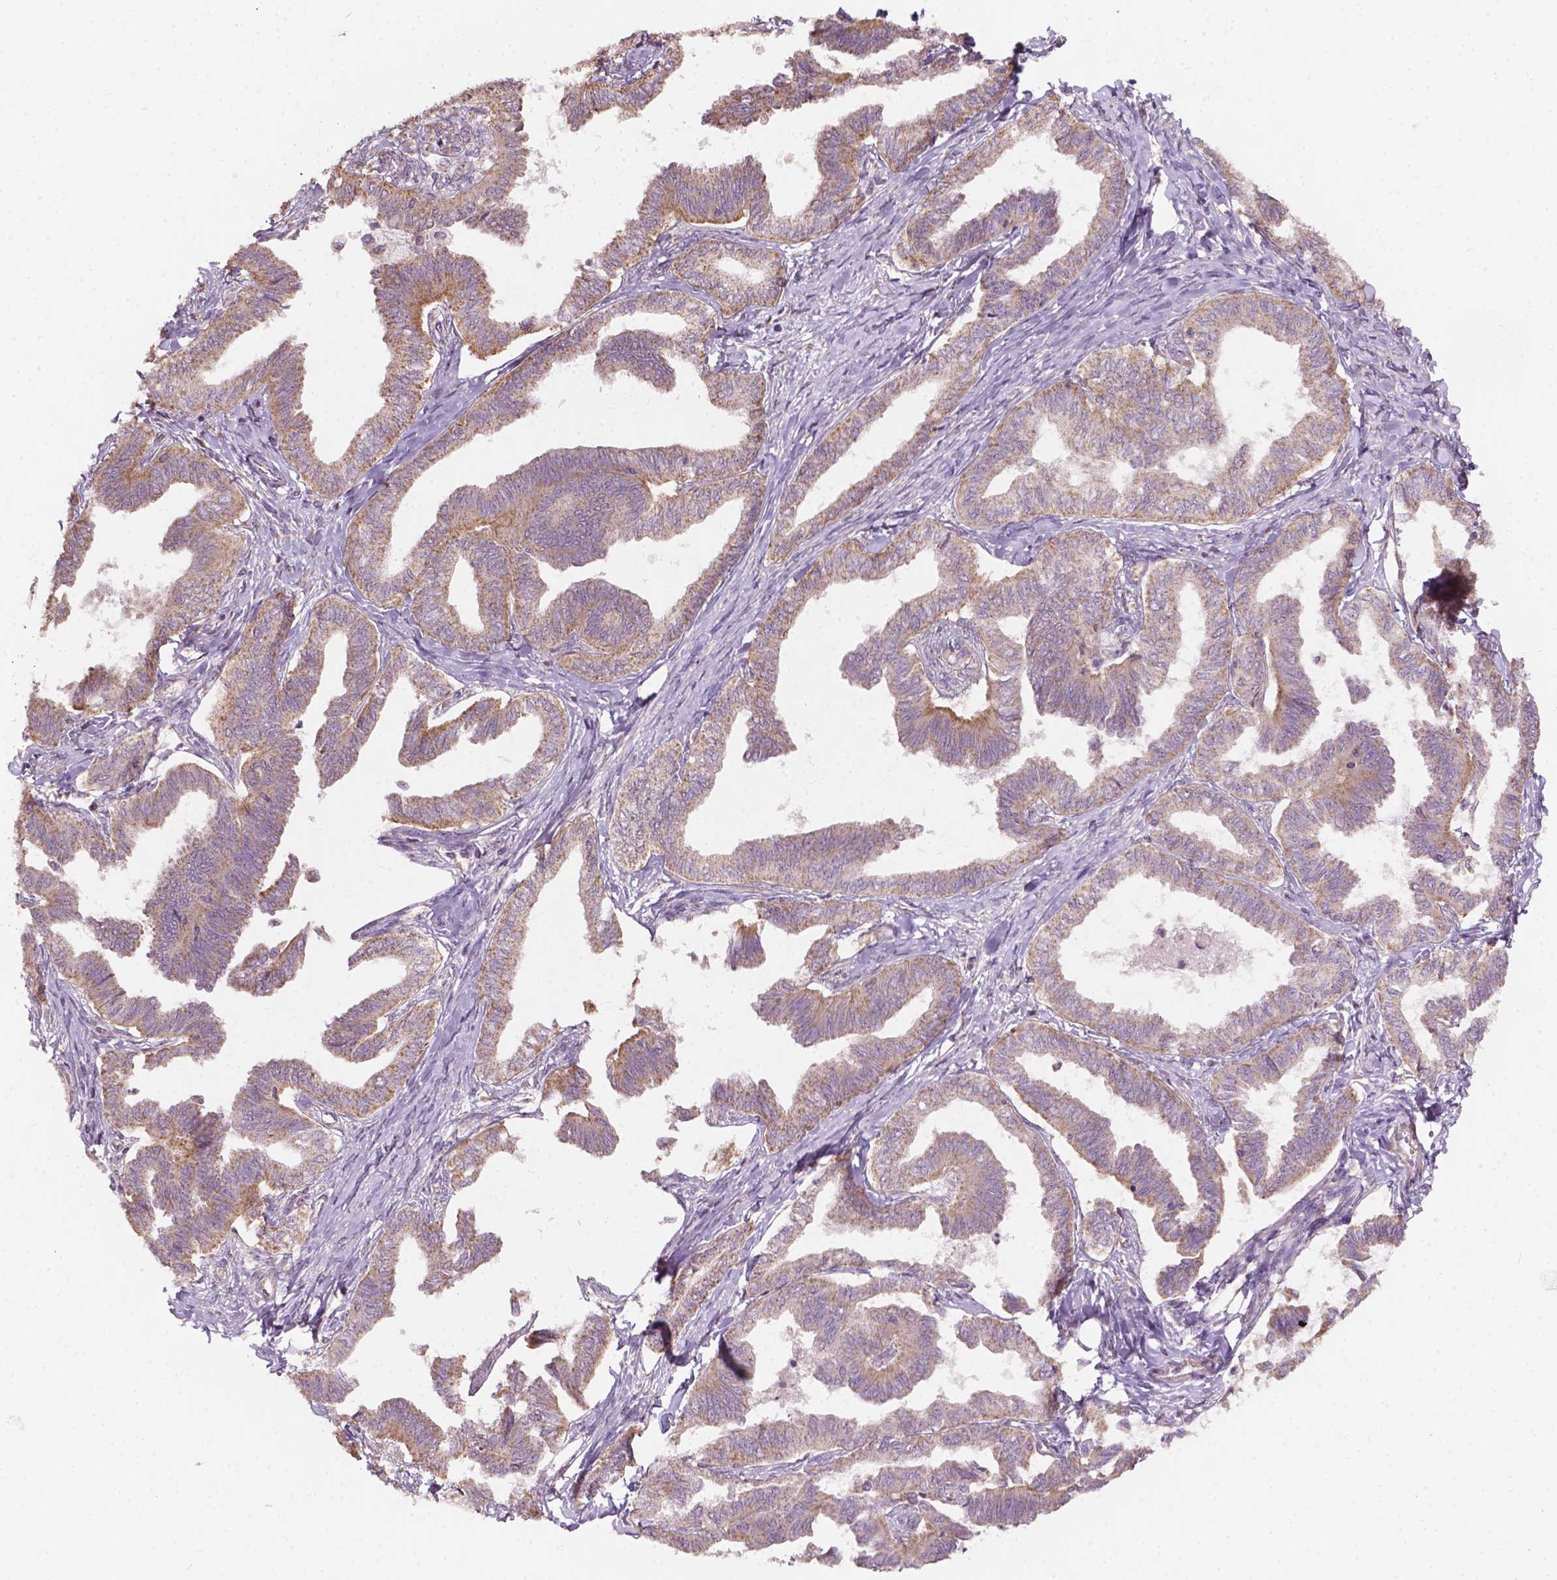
{"staining": {"intensity": "moderate", "quantity": ">75%", "location": "cytoplasmic/membranous"}, "tissue": "ovarian cancer", "cell_type": "Tumor cells", "image_type": "cancer", "snomed": [{"axis": "morphology", "description": "Carcinoma, endometroid"}, {"axis": "topography", "description": "Ovary"}], "caption": "A brown stain shows moderate cytoplasmic/membranous expression of a protein in ovarian cancer (endometroid carcinoma) tumor cells.", "gene": "NDUFA10", "patient": {"sex": "female", "age": 70}}